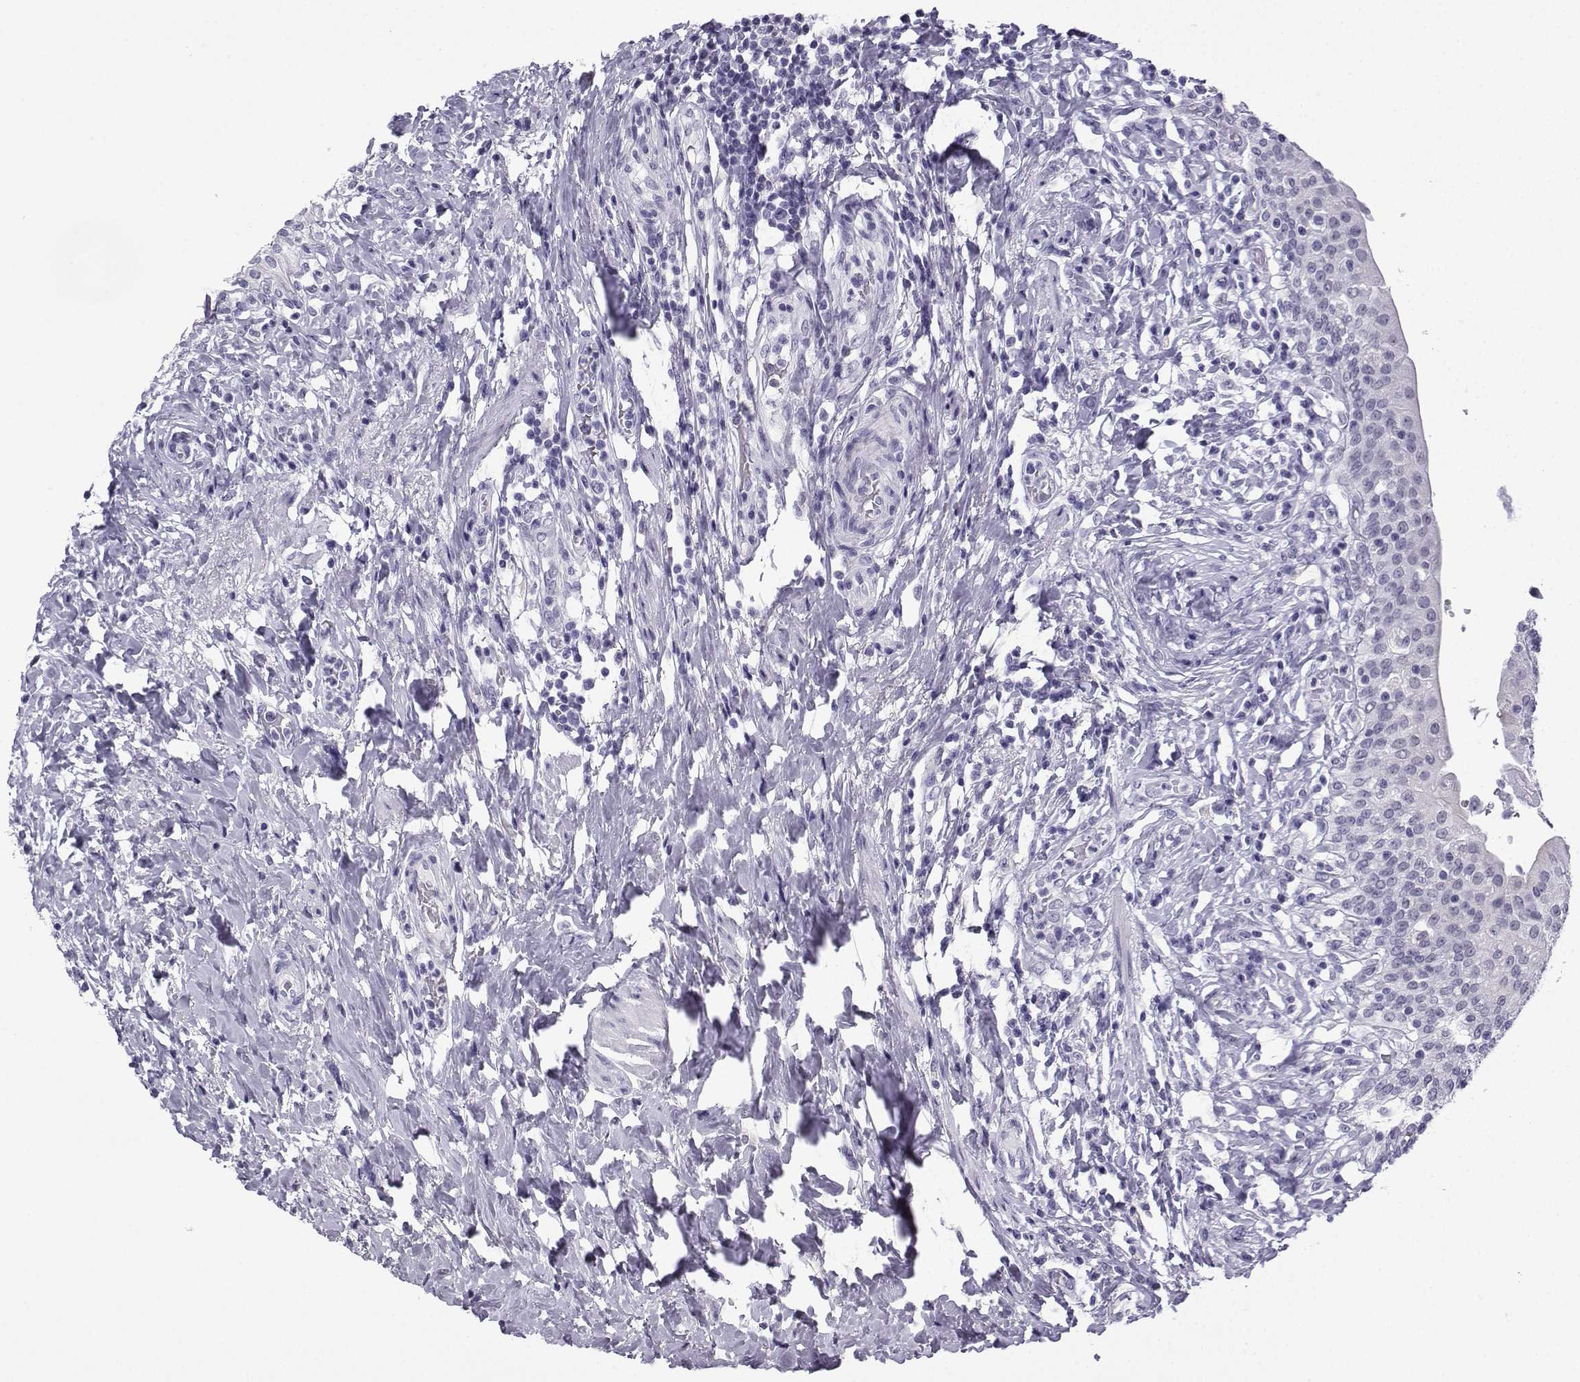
{"staining": {"intensity": "weak", "quantity": "<25%", "location": "cytoplasmic/membranous"}, "tissue": "urinary bladder", "cell_type": "Urothelial cells", "image_type": "normal", "snomed": [{"axis": "morphology", "description": "Normal tissue, NOS"}, {"axis": "morphology", "description": "Inflammation, NOS"}, {"axis": "topography", "description": "Urinary bladder"}], "caption": "Immunohistochemical staining of unremarkable human urinary bladder shows no significant staining in urothelial cells.", "gene": "MRGBP", "patient": {"sex": "male", "age": 64}}